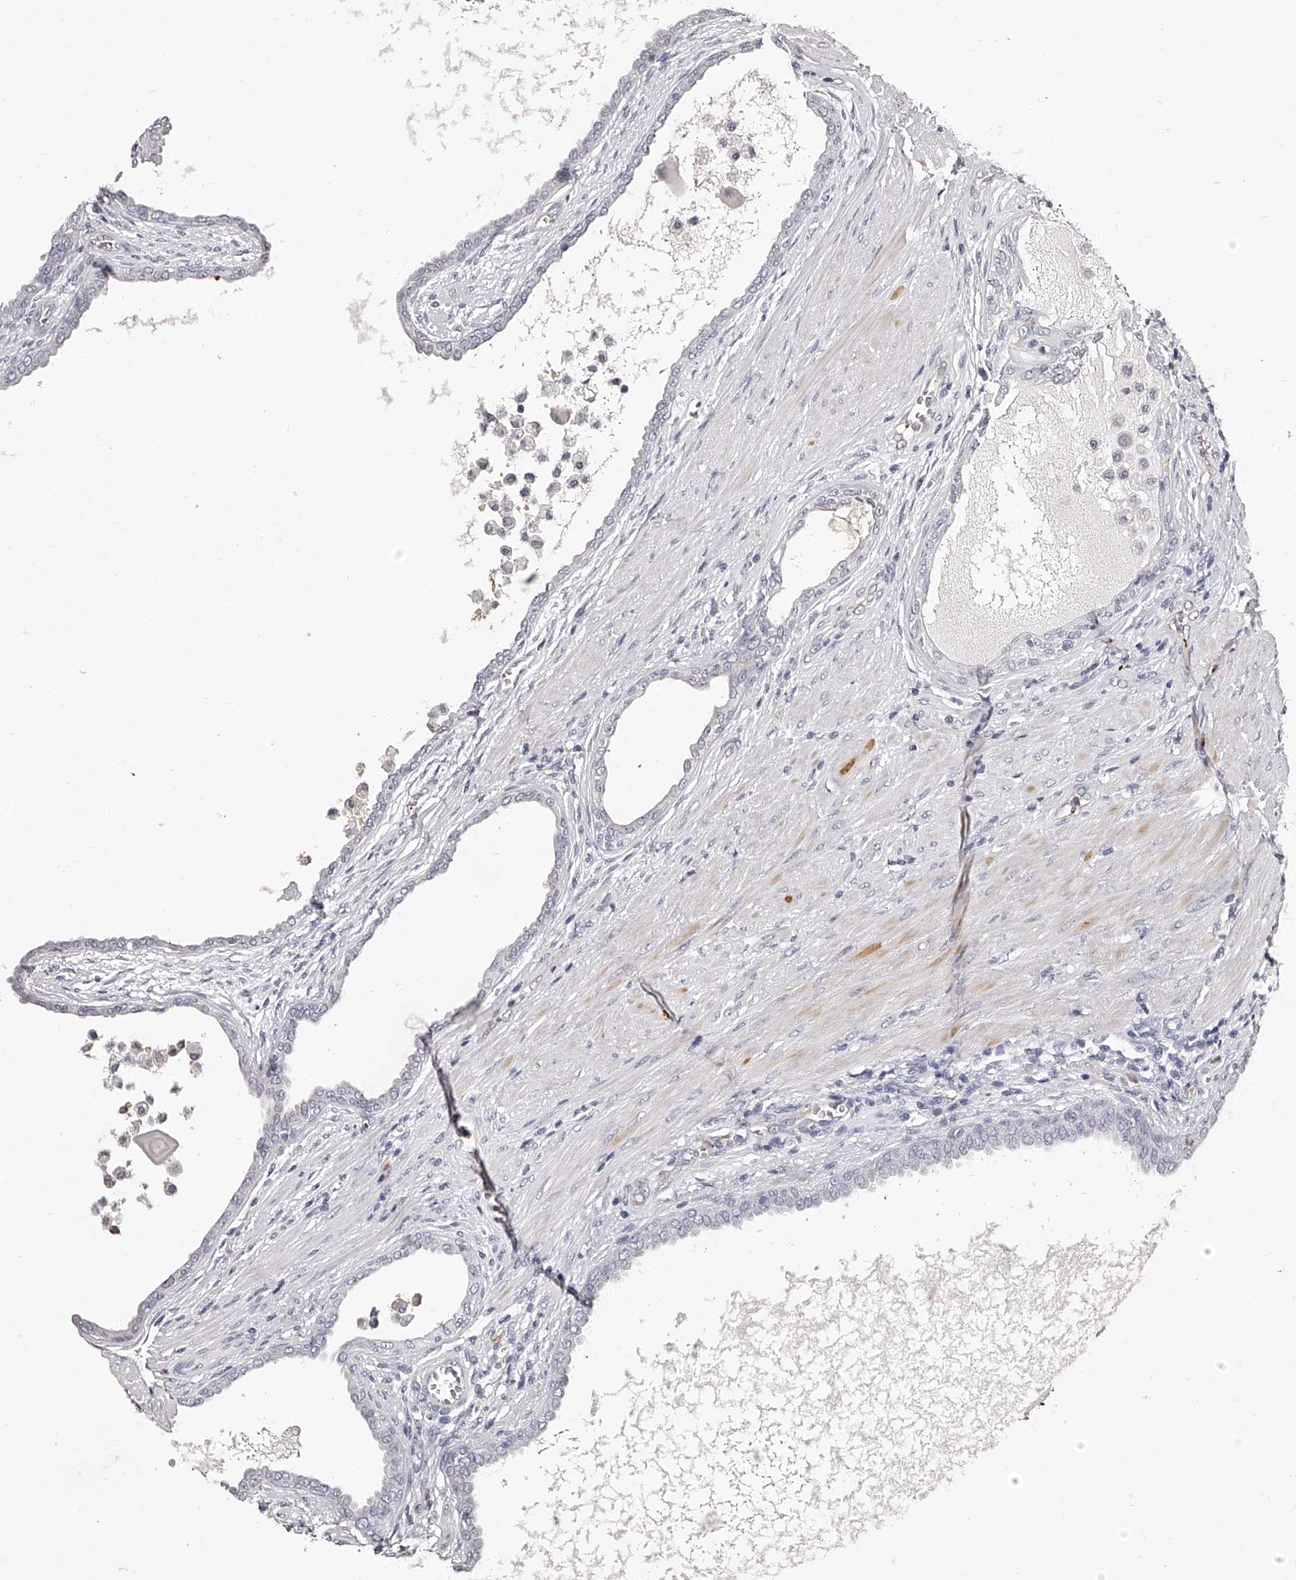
{"staining": {"intensity": "negative", "quantity": "none", "location": "none"}, "tissue": "prostate cancer", "cell_type": "Tumor cells", "image_type": "cancer", "snomed": [{"axis": "morphology", "description": "Normal tissue, NOS"}, {"axis": "morphology", "description": "Adenocarcinoma, Low grade"}, {"axis": "topography", "description": "Prostate"}, {"axis": "topography", "description": "Peripheral nerve tissue"}], "caption": "High magnification brightfield microscopy of low-grade adenocarcinoma (prostate) stained with DAB (3,3'-diaminobenzidine) (brown) and counterstained with hematoxylin (blue): tumor cells show no significant staining.", "gene": "URGCP", "patient": {"sex": "male", "age": 71}}